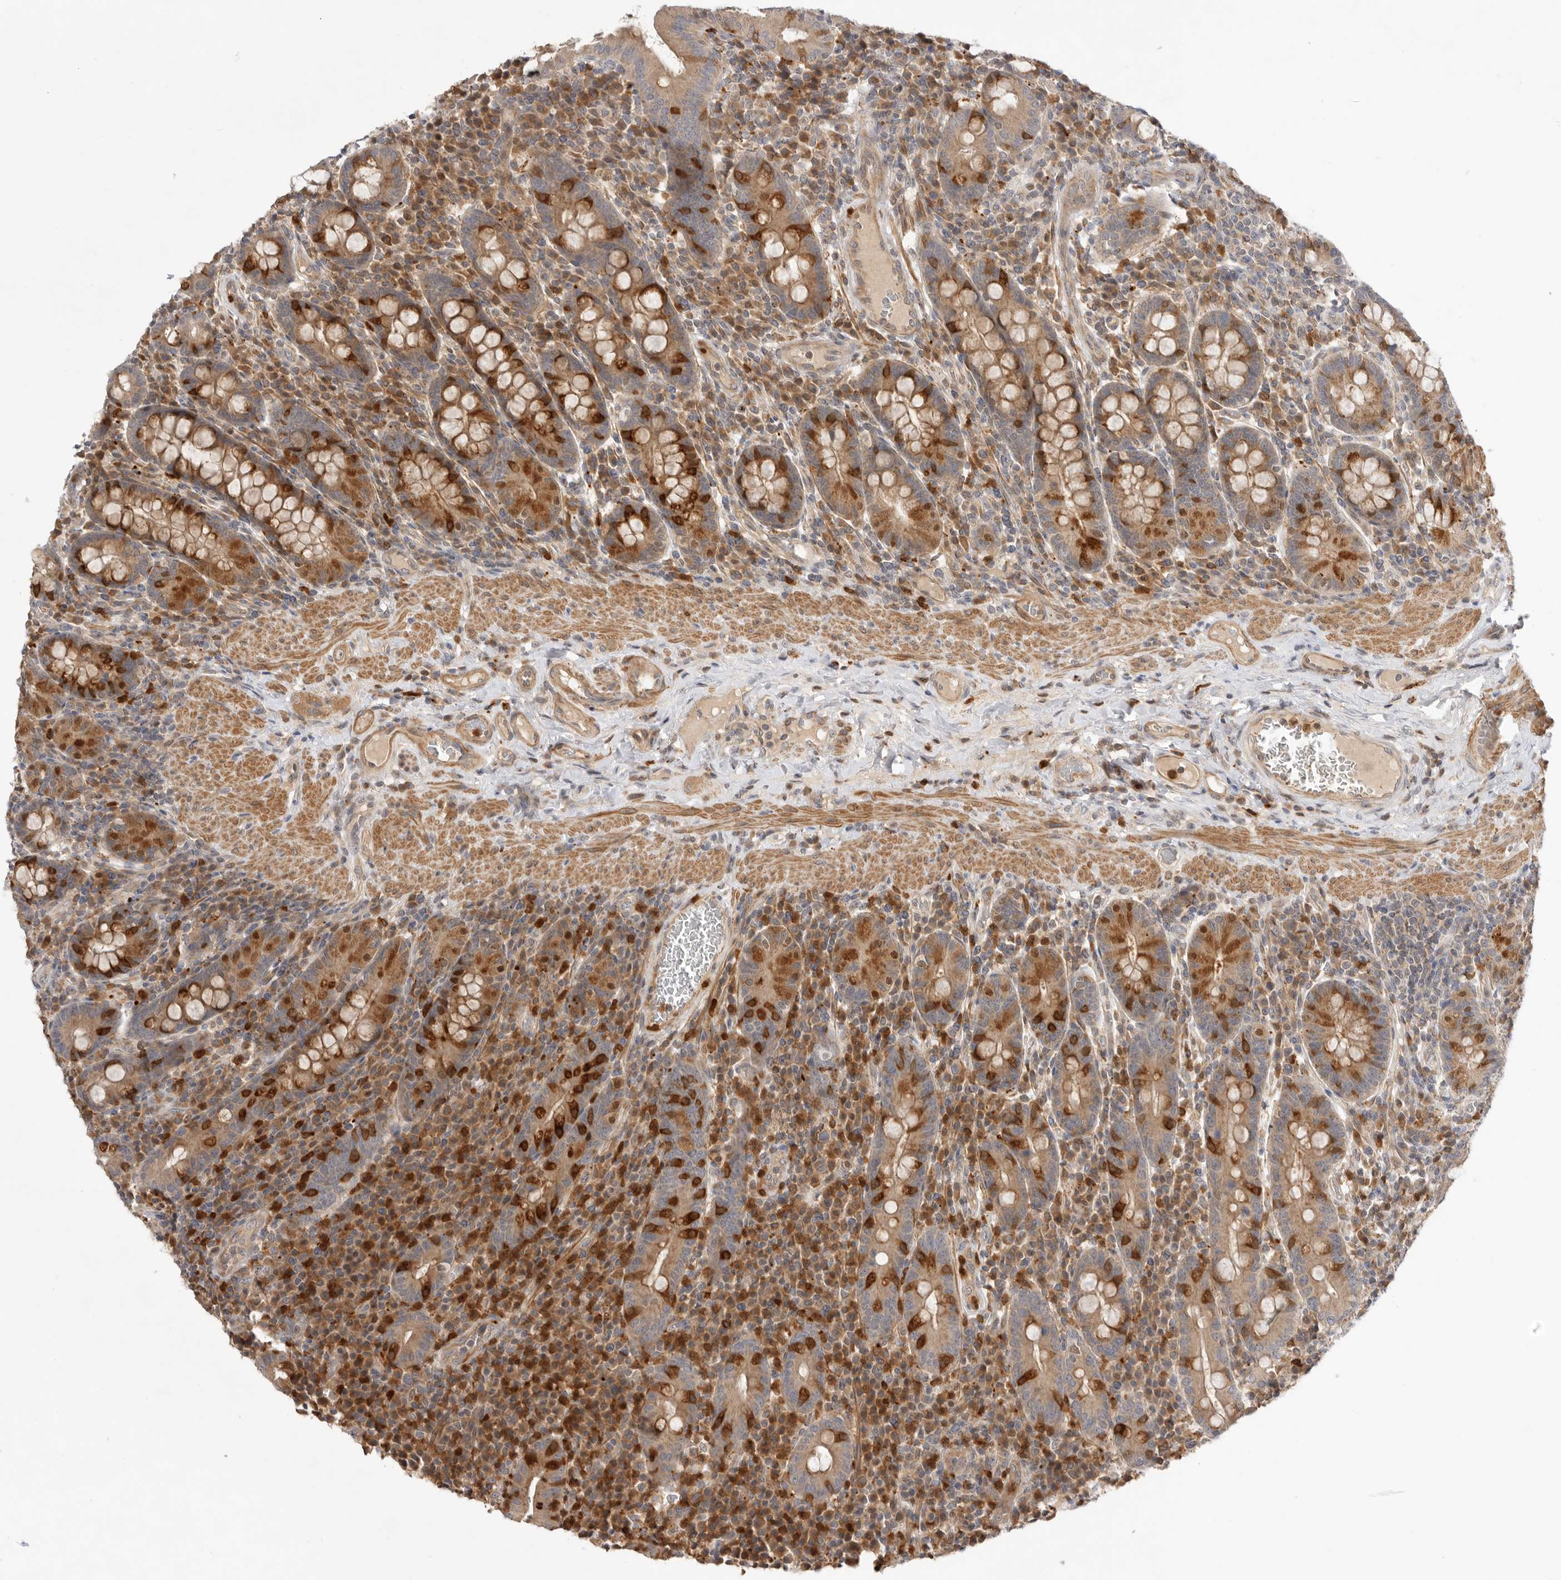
{"staining": {"intensity": "strong", "quantity": ">75%", "location": "cytoplasmic/membranous"}, "tissue": "duodenum", "cell_type": "Glandular cells", "image_type": "normal", "snomed": [{"axis": "morphology", "description": "Normal tissue, NOS"}, {"axis": "morphology", "description": "Adenocarcinoma, NOS"}, {"axis": "topography", "description": "Pancreas"}, {"axis": "topography", "description": "Duodenum"}], "caption": "Immunohistochemical staining of benign duodenum reveals strong cytoplasmic/membranous protein expression in about >75% of glandular cells. (brown staining indicates protein expression, while blue staining denotes nuclei).", "gene": "GNE", "patient": {"sex": "male", "age": 50}}